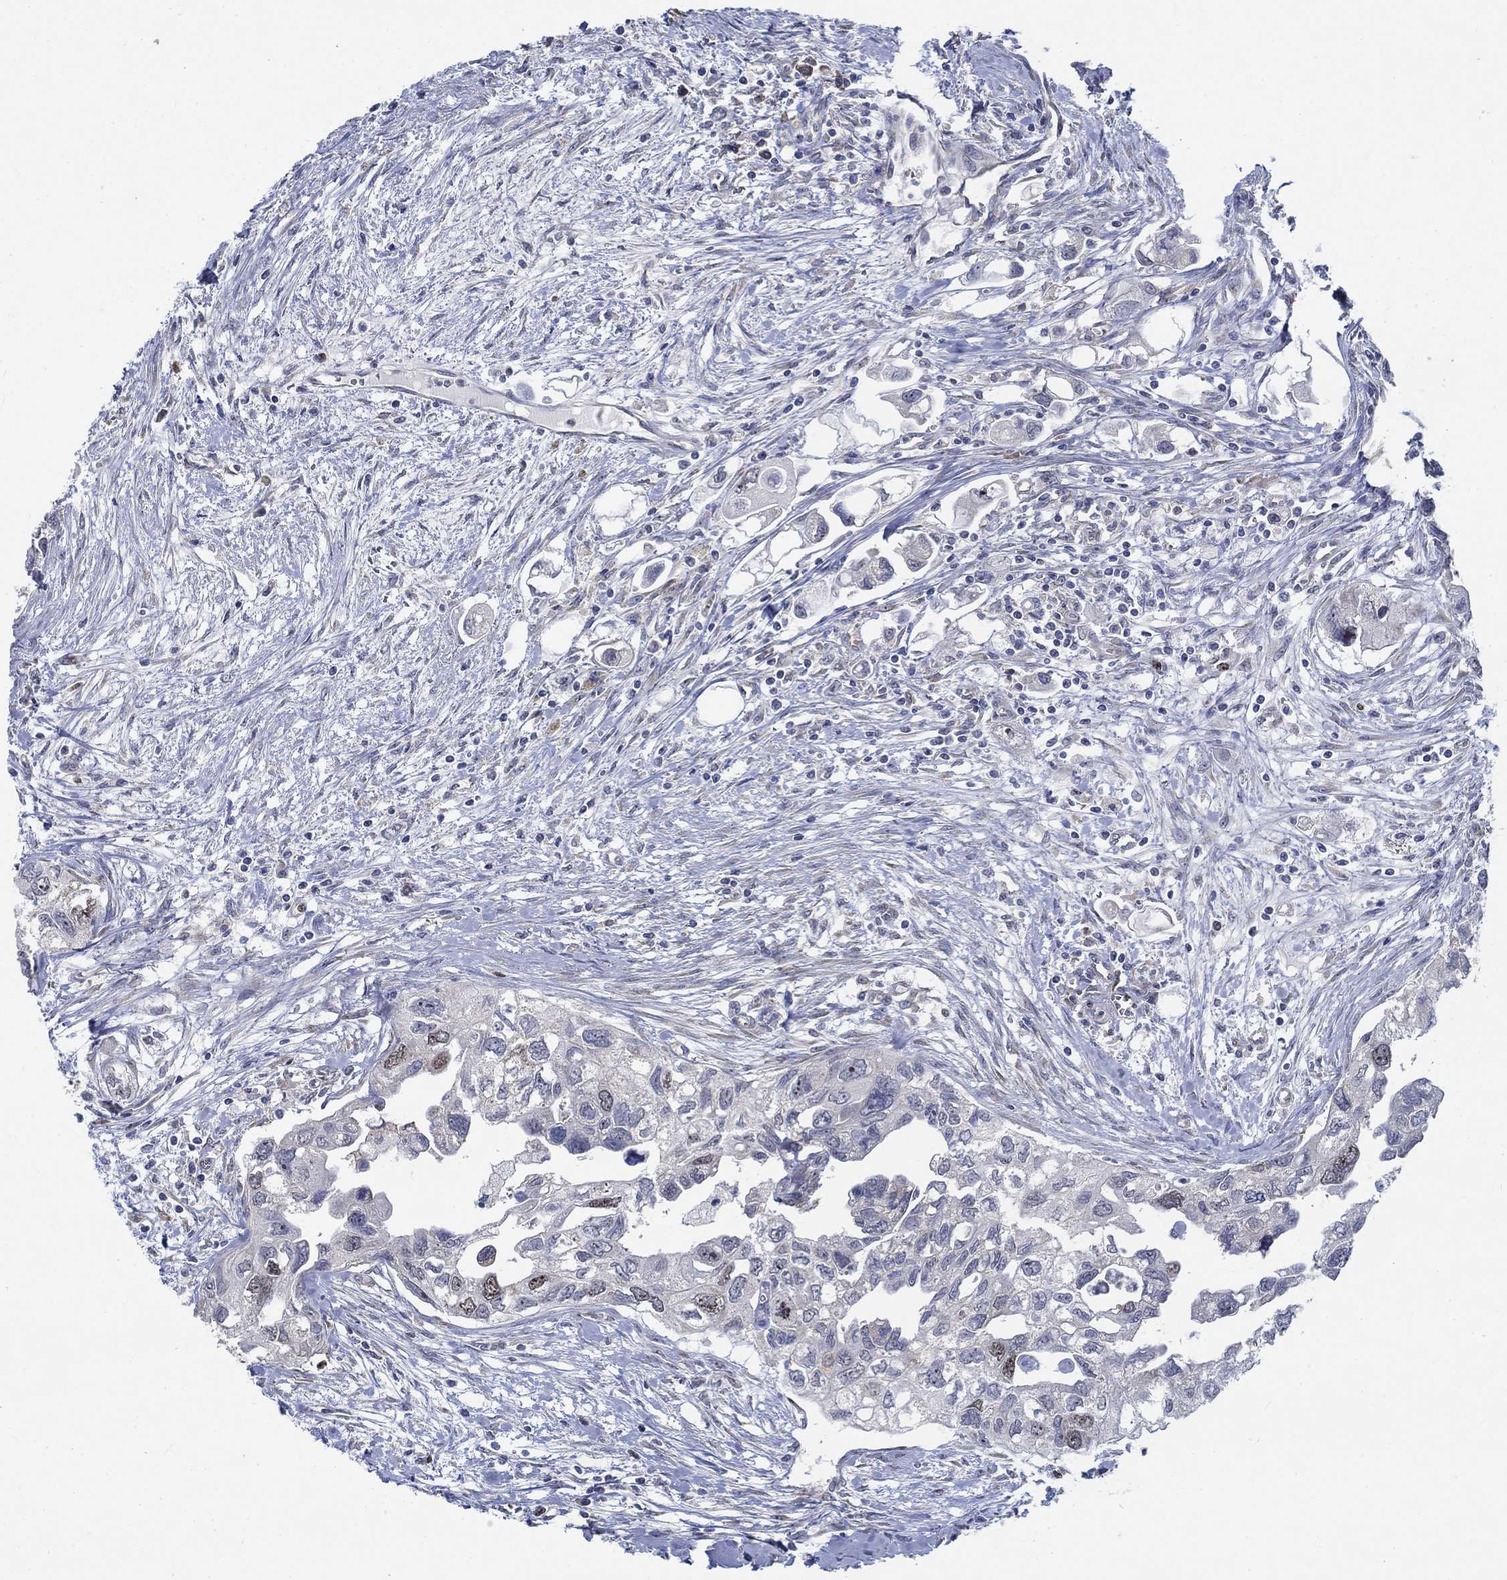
{"staining": {"intensity": "negative", "quantity": "none", "location": "none"}, "tissue": "urothelial cancer", "cell_type": "Tumor cells", "image_type": "cancer", "snomed": [{"axis": "morphology", "description": "Urothelial carcinoma, High grade"}, {"axis": "topography", "description": "Urinary bladder"}], "caption": "Immunohistochemical staining of human high-grade urothelial carcinoma demonstrates no significant positivity in tumor cells.", "gene": "MMP24", "patient": {"sex": "male", "age": 59}}